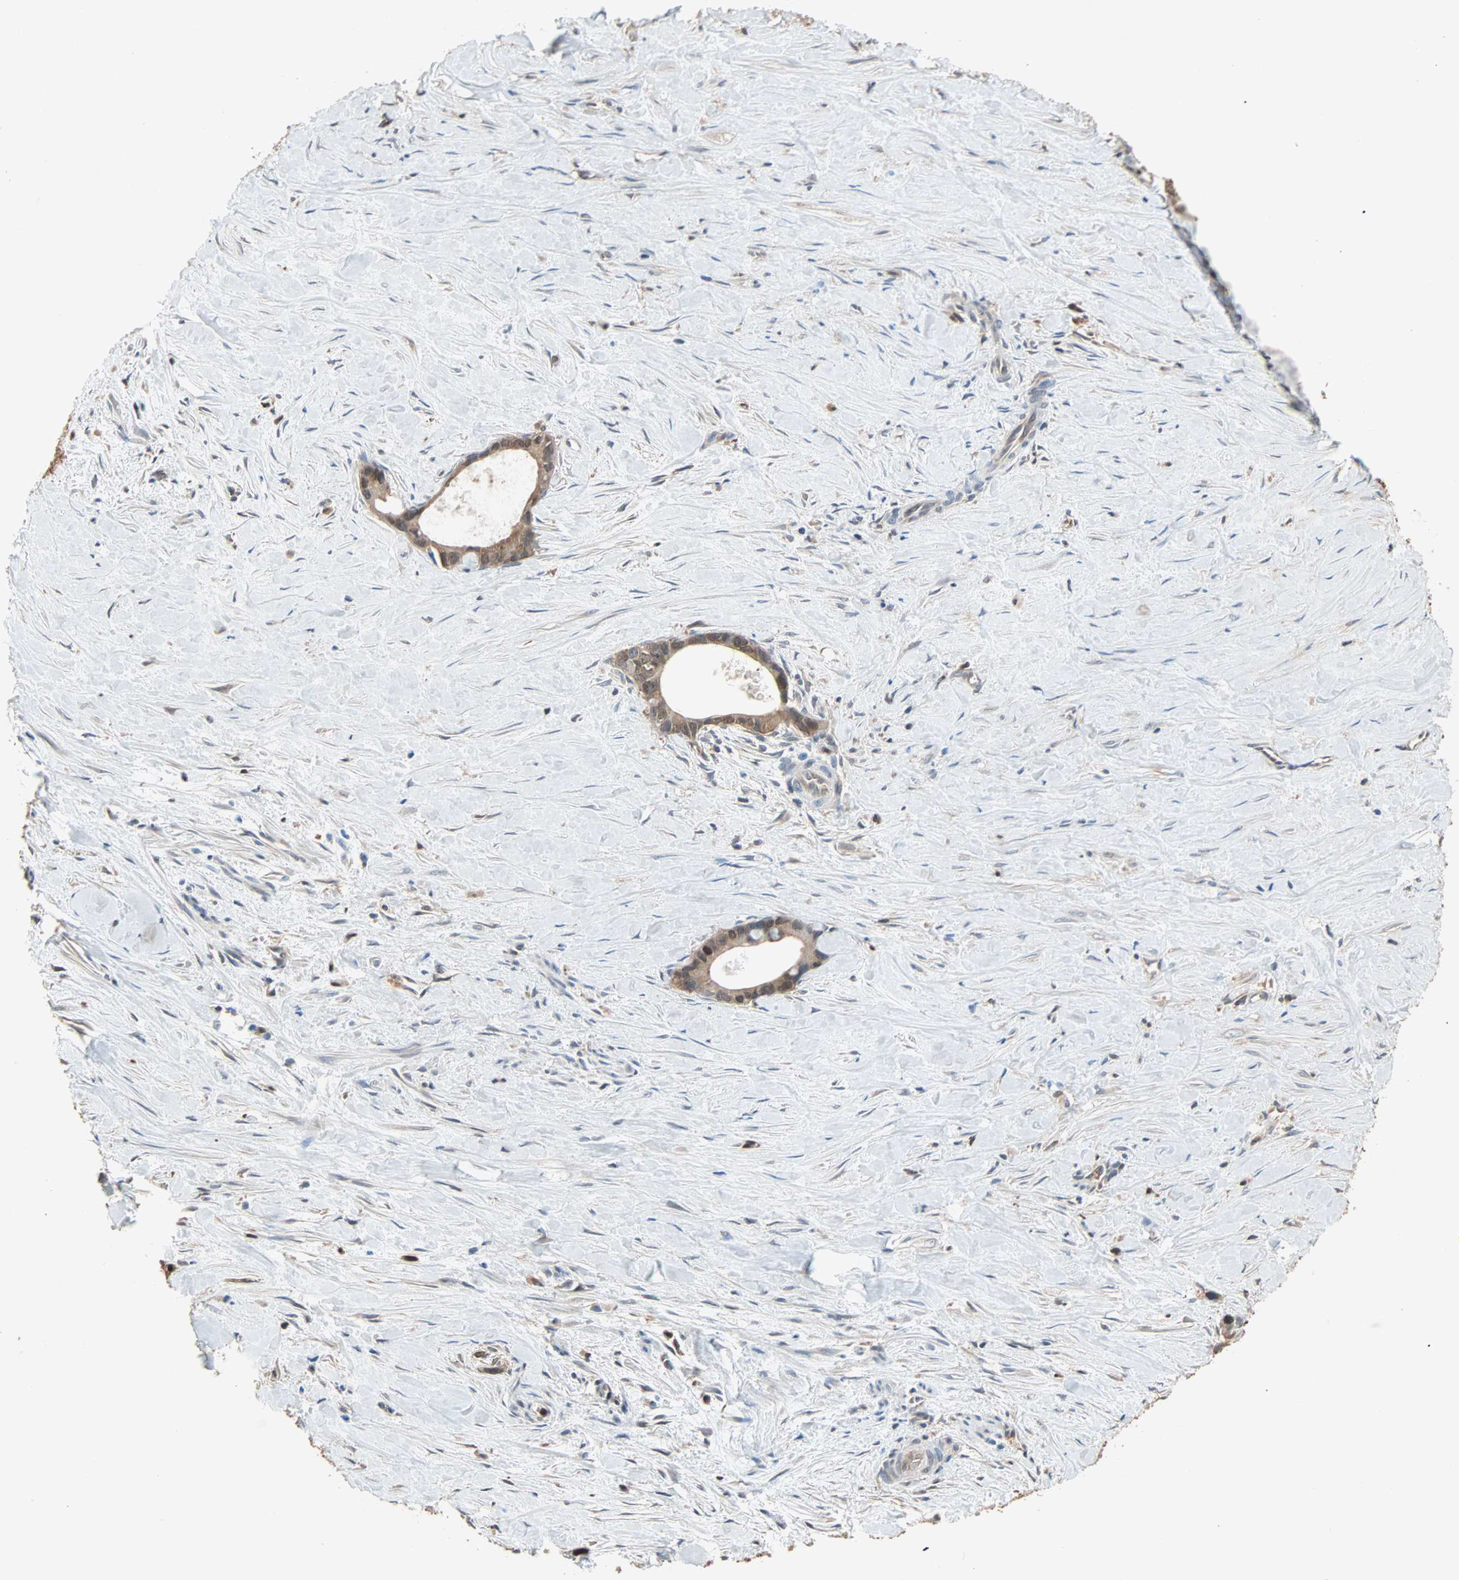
{"staining": {"intensity": "moderate", "quantity": ">75%", "location": "cytoplasmic/membranous,nuclear"}, "tissue": "liver cancer", "cell_type": "Tumor cells", "image_type": "cancer", "snomed": [{"axis": "morphology", "description": "Cholangiocarcinoma"}, {"axis": "topography", "description": "Liver"}], "caption": "Immunohistochemical staining of liver cancer shows medium levels of moderate cytoplasmic/membranous and nuclear protein expression in about >75% of tumor cells.", "gene": "PRDX1", "patient": {"sex": "female", "age": 55}}